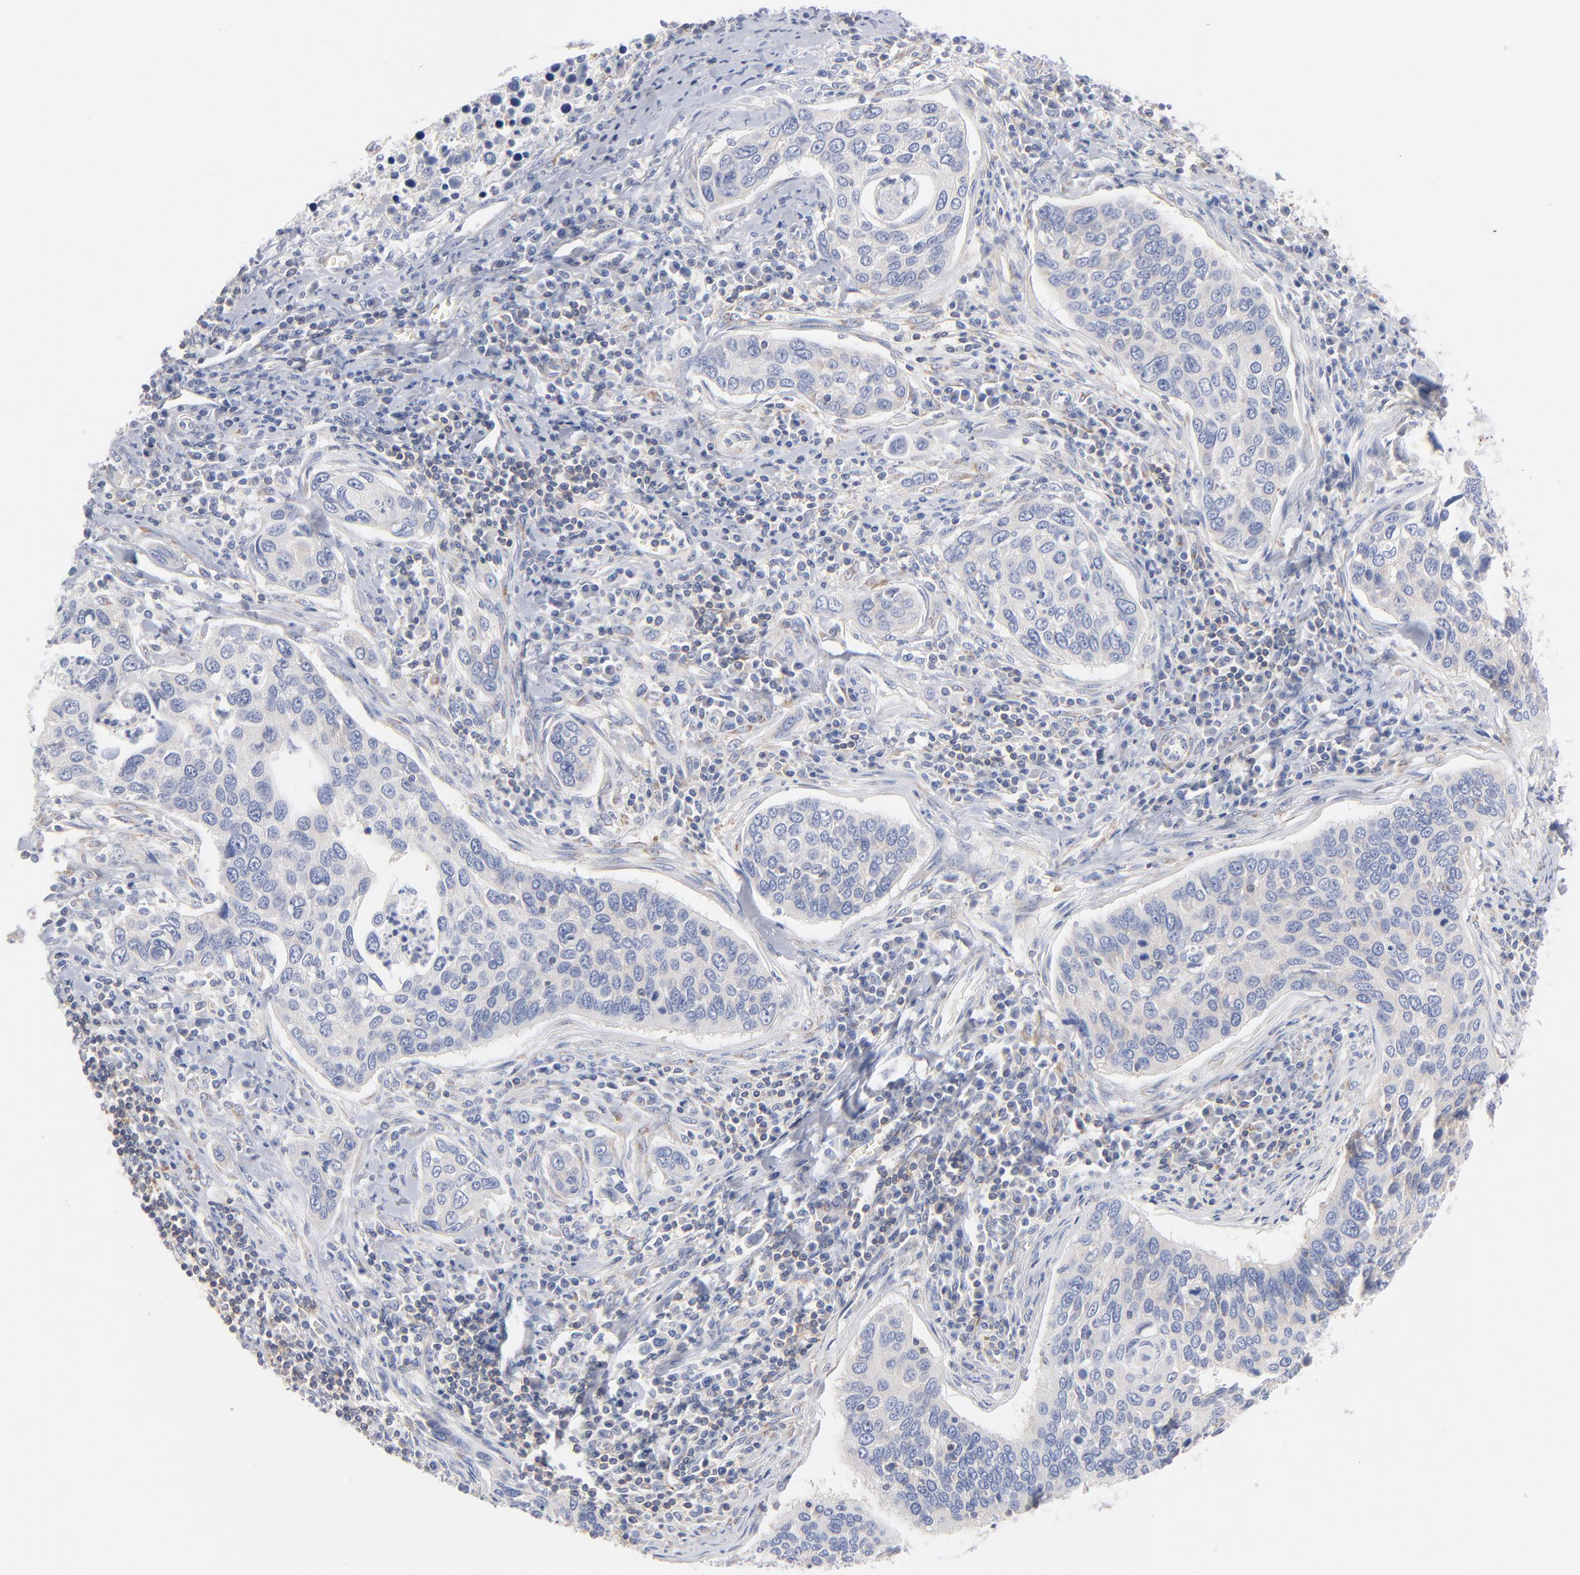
{"staining": {"intensity": "negative", "quantity": "none", "location": "none"}, "tissue": "cervical cancer", "cell_type": "Tumor cells", "image_type": "cancer", "snomed": [{"axis": "morphology", "description": "Squamous cell carcinoma, NOS"}, {"axis": "topography", "description": "Cervix"}], "caption": "High power microscopy histopathology image of an immunohistochemistry (IHC) photomicrograph of cervical cancer (squamous cell carcinoma), revealing no significant expression in tumor cells.", "gene": "SEPTIN6", "patient": {"sex": "female", "age": 53}}